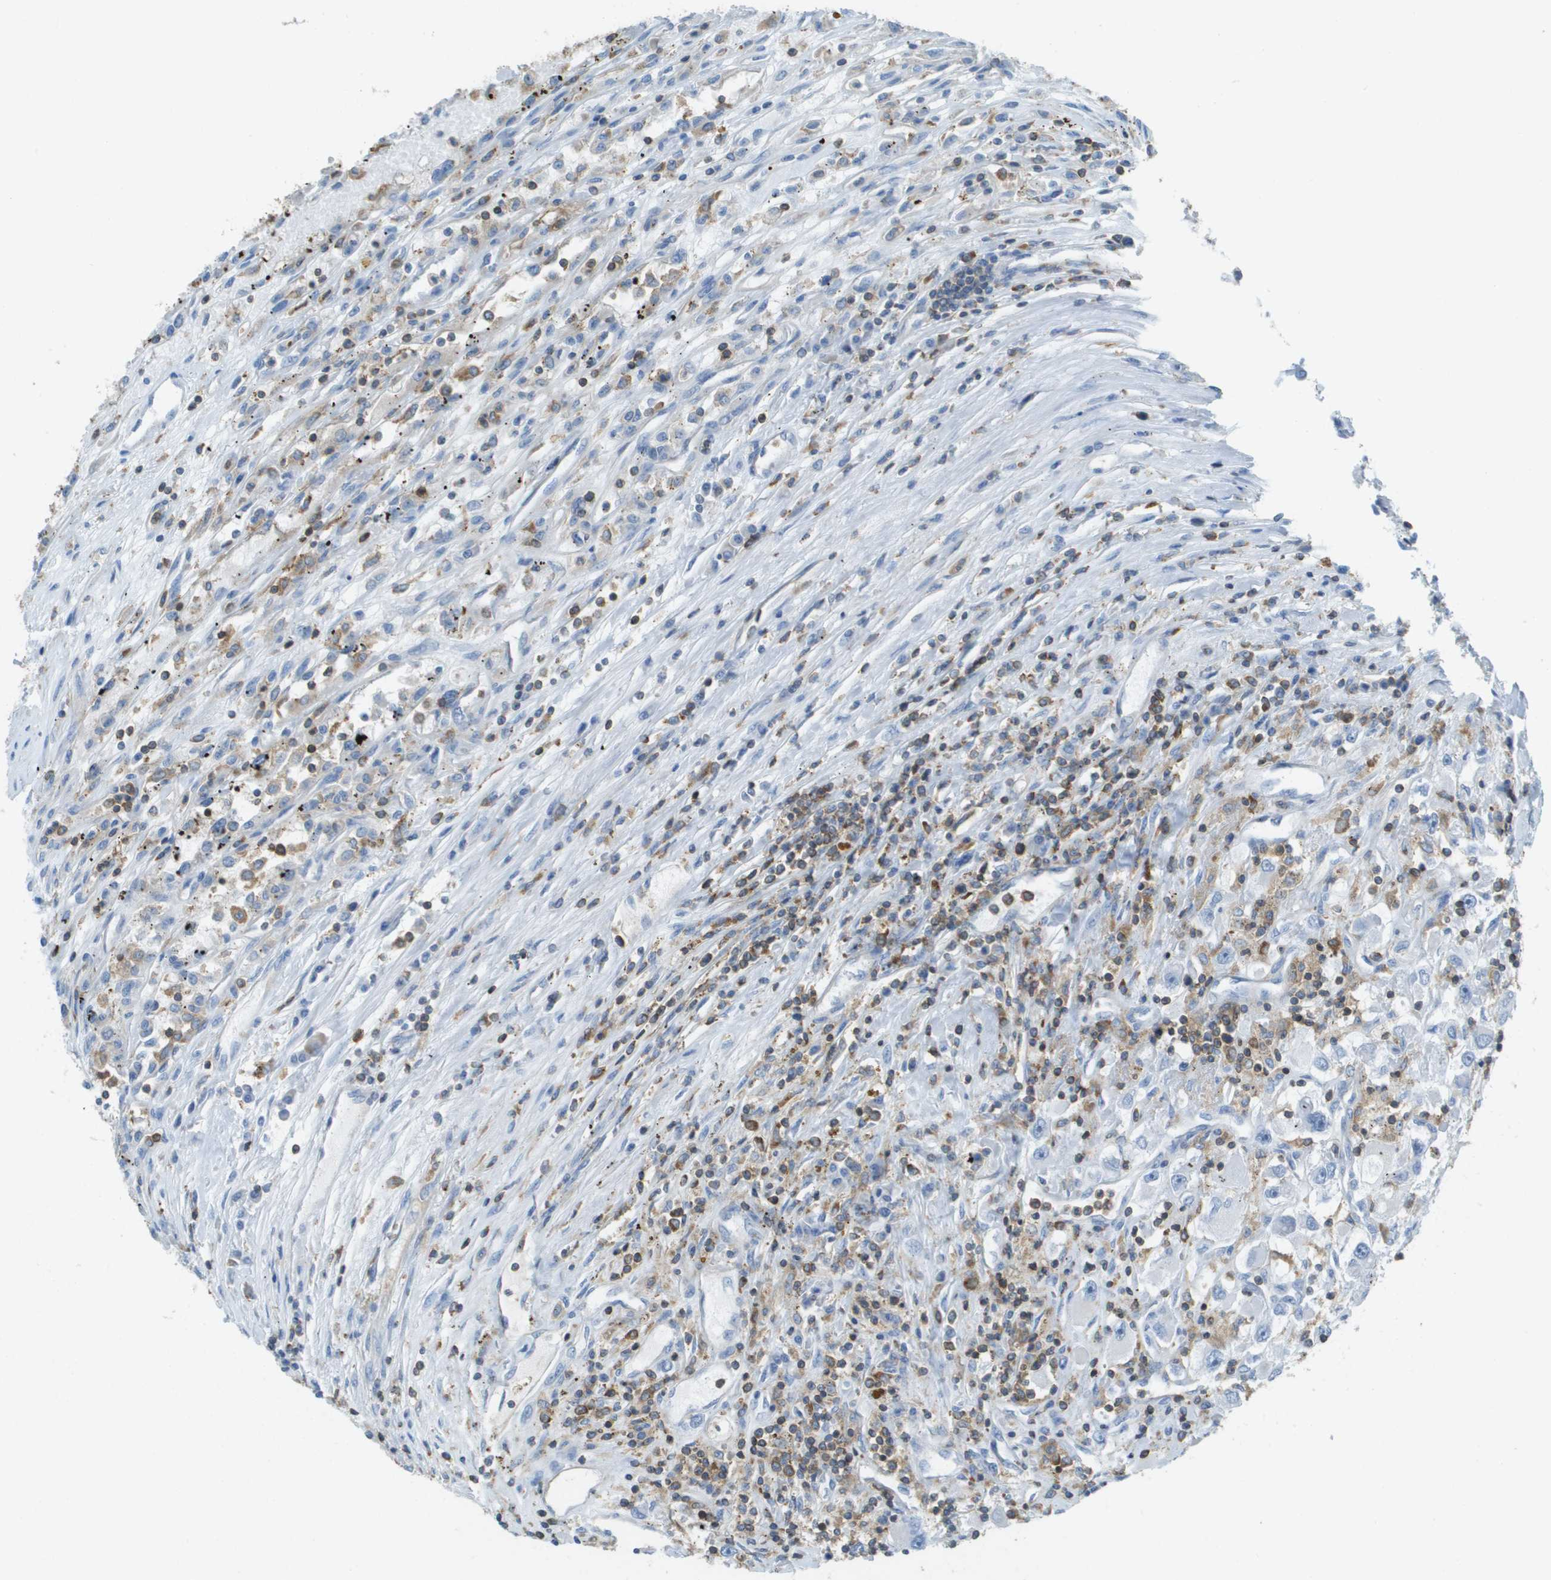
{"staining": {"intensity": "negative", "quantity": "none", "location": "none"}, "tissue": "renal cancer", "cell_type": "Tumor cells", "image_type": "cancer", "snomed": [{"axis": "morphology", "description": "Adenocarcinoma, NOS"}, {"axis": "topography", "description": "Kidney"}], "caption": "IHC micrograph of neoplastic tissue: human renal adenocarcinoma stained with DAB shows no significant protein expression in tumor cells. Brightfield microscopy of immunohistochemistry (IHC) stained with DAB (brown) and hematoxylin (blue), captured at high magnification.", "gene": "APBB1IP", "patient": {"sex": "female", "age": 52}}